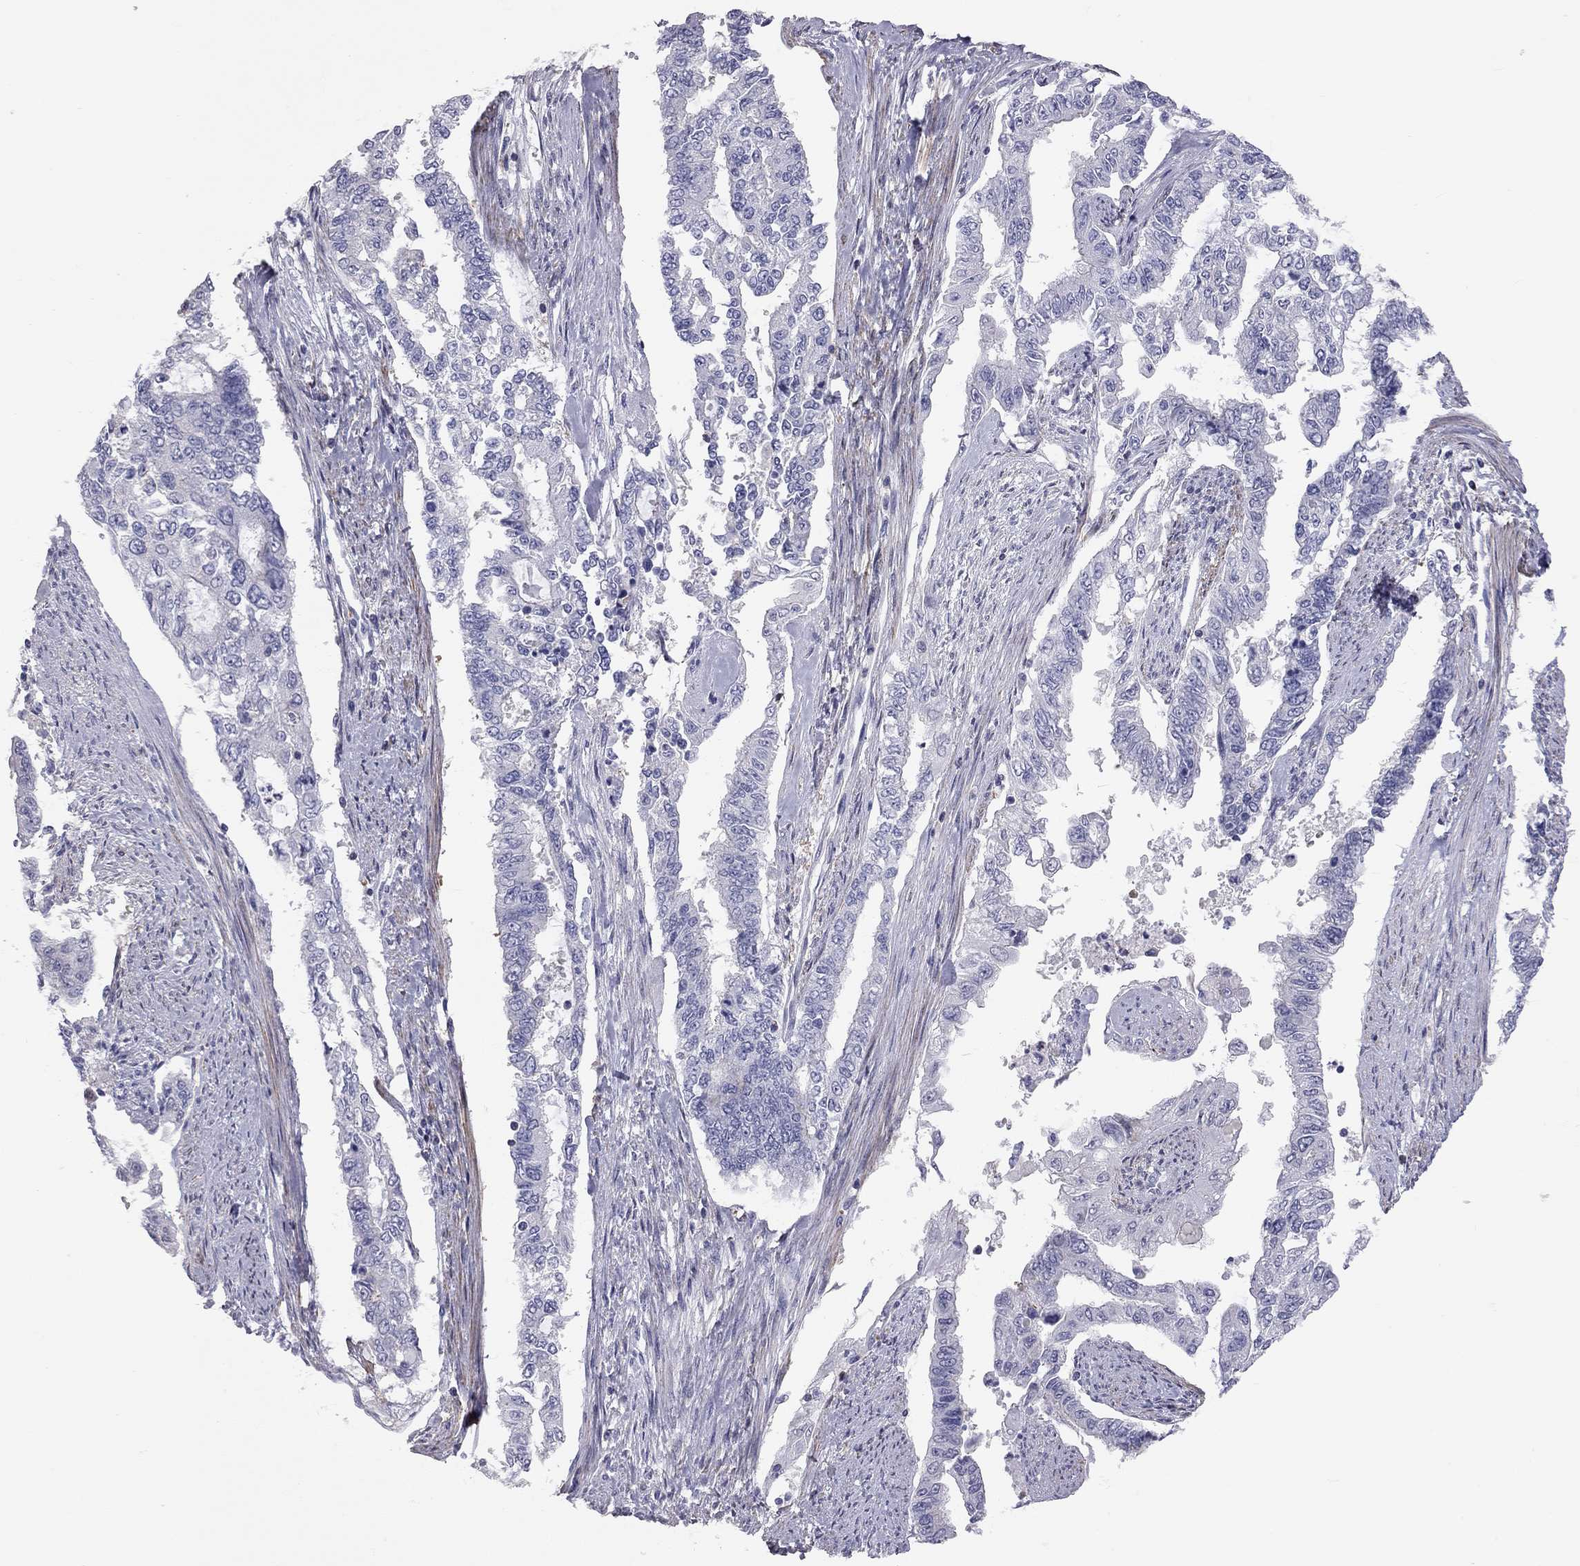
{"staining": {"intensity": "negative", "quantity": "none", "location": "none"}, "tissue": "endometrial cancer", "cell_type": "Tumor cells", "image_type": "cancer", "snomed": [{"axis": "morphology", "description": "Adenocarcinoma, NOS"}, {"axis": "topography", "description": "Uterus"}], "caption": "Immunohistochemical staining of human adenocarcinoma (endometrial) reveals no significant expression in tumor cells.", "gene": "ADCYAP1", "patient": {"sex": "female", "age": 59}}